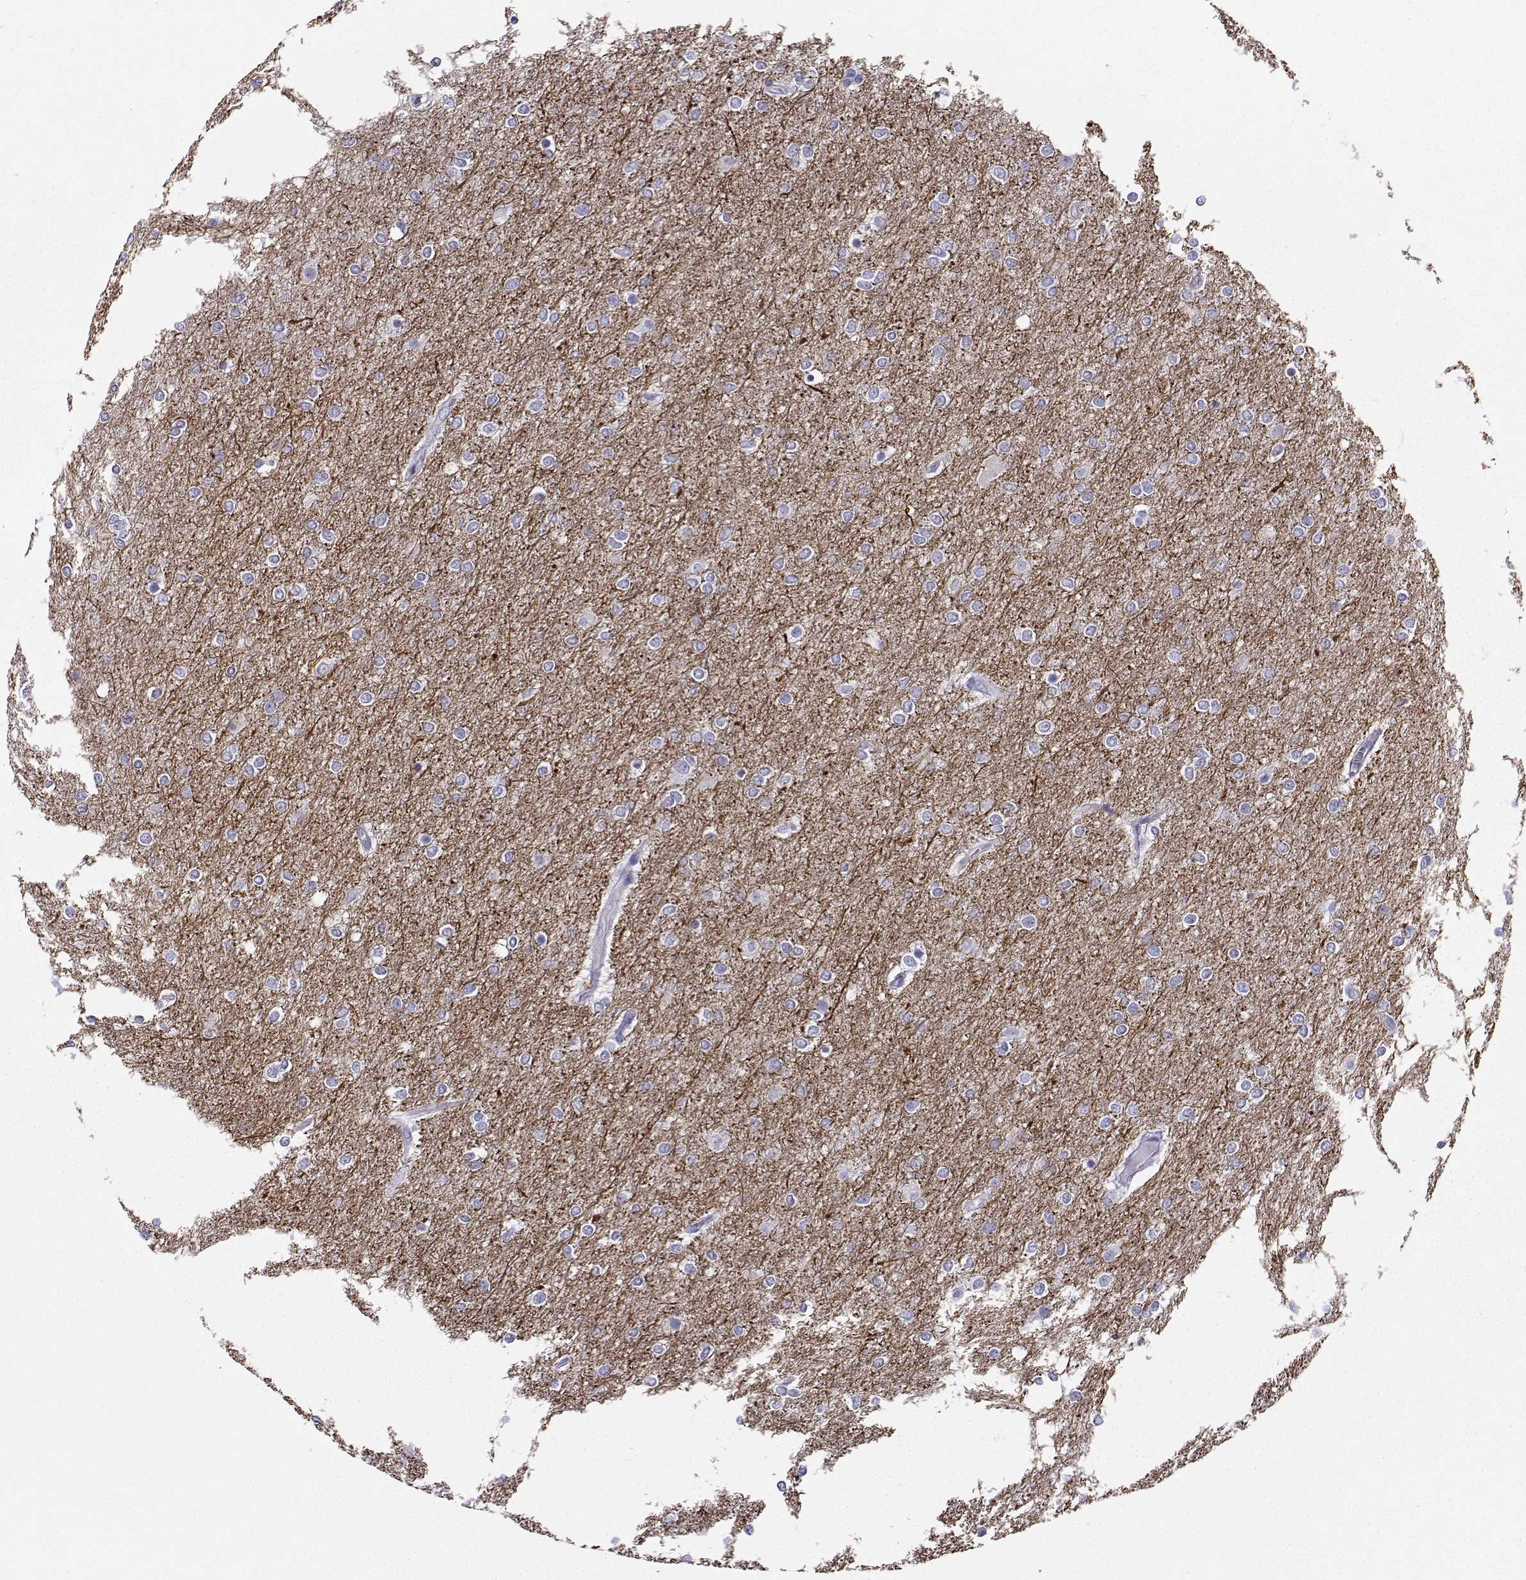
{"staining": {"intensity": "negative", "quantity": "none", "location": "none"}, "tissue": "glioma", "cell_type": "Tumor cells", "image_type": "cancer", "snomed": [{"axis": "morphology", "description": "Glioma, malignant, High grade"}, {"axis": "topography", "description": "Brain"}], "caption": "DAB (3,3'-diaminobenzidine) immunohistochemical staining of glioma exhibits no significant positivity in tumor cells. The staining was performed using DAB (3,3'-diaminobenzidine) to visualize the protein expression in brown, while the nuclei were stained in blue with hematoxylin (Magnification: 20x).", "gene": "NEFL", "patient": {"sex": "female", "age": 61}}